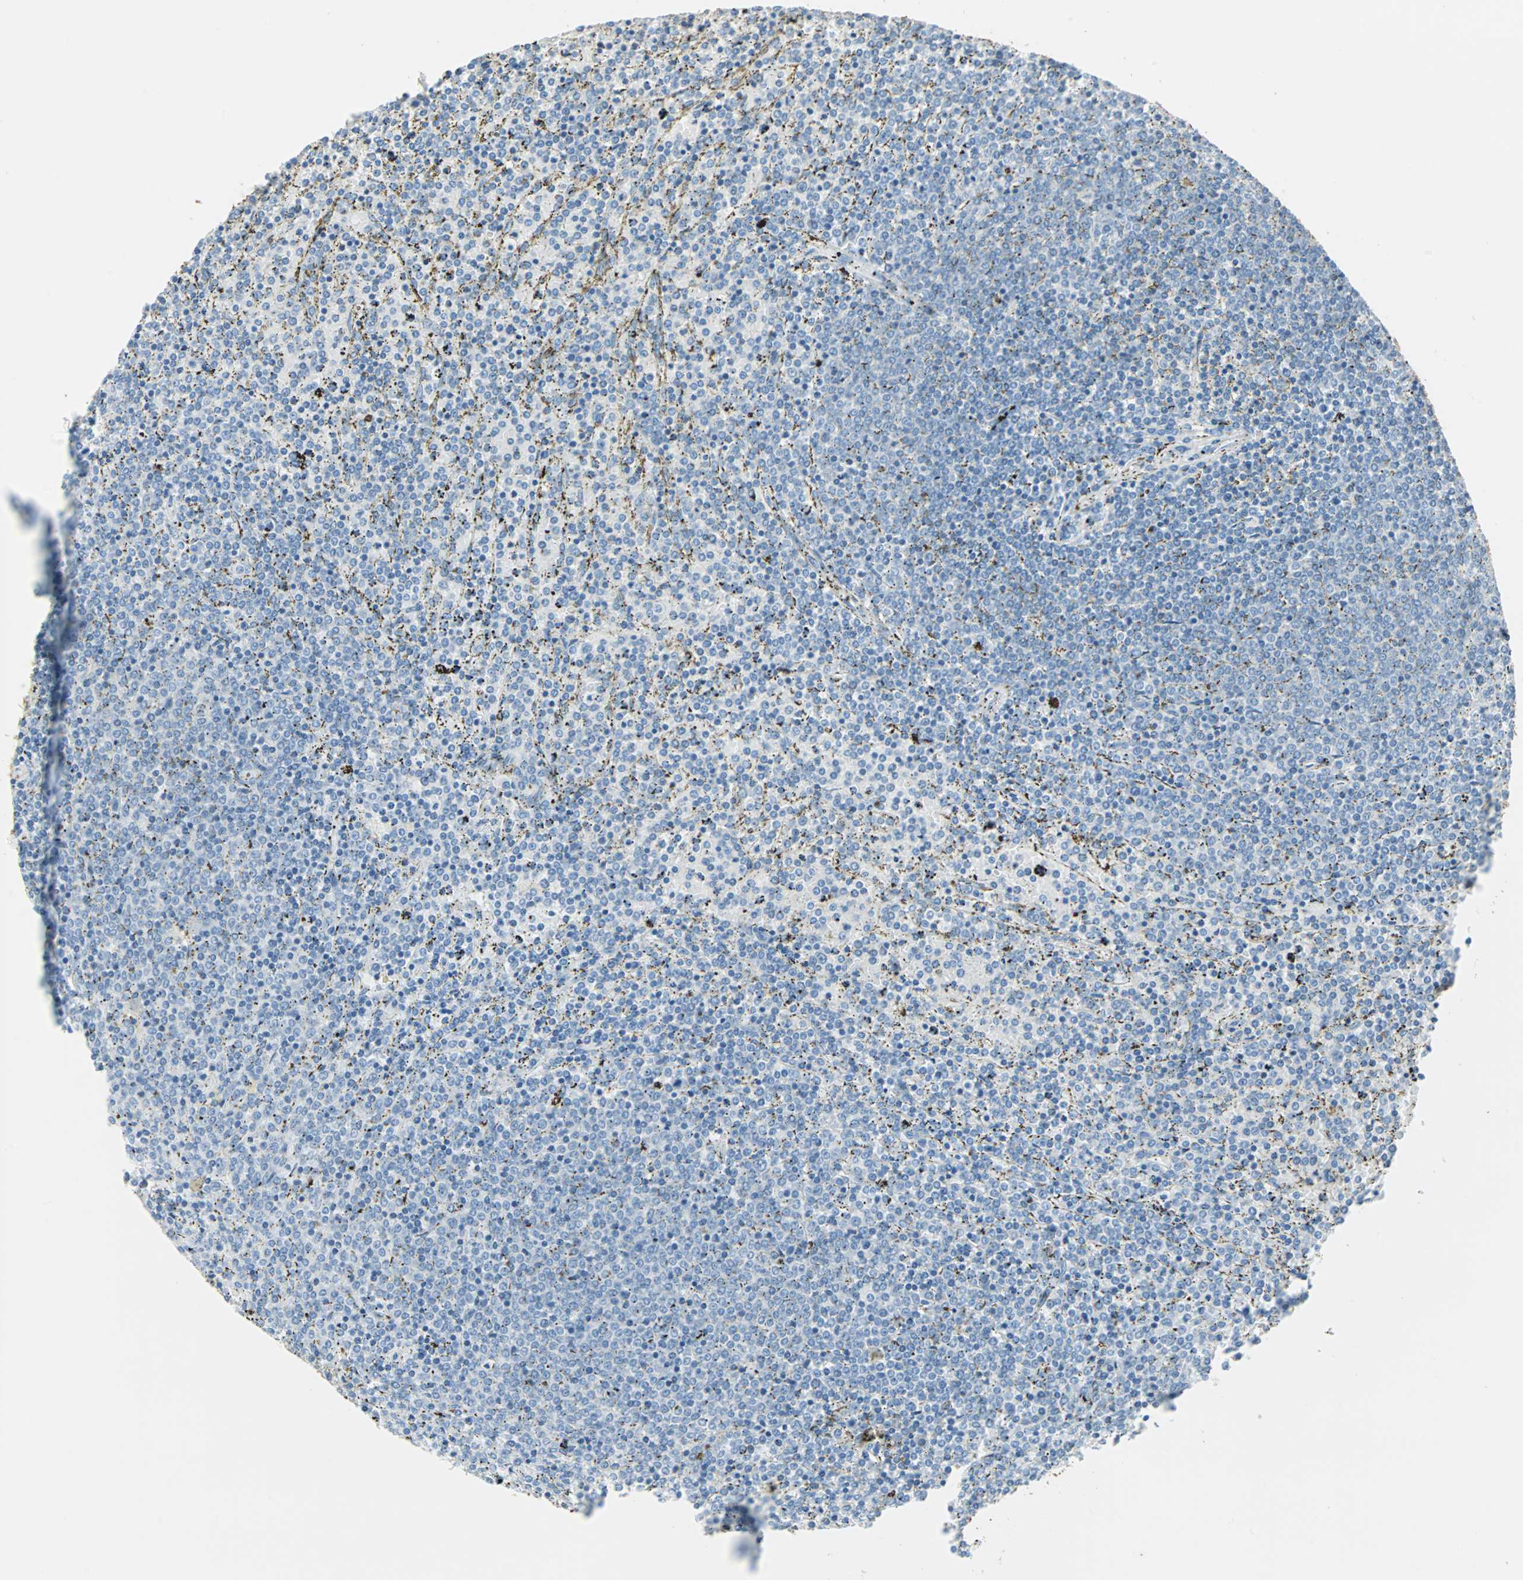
{"staining": {"intensity": "negative", "quantity": "none", "location": "none"}, "tissue": "lymphoma", "cell_type": "Tumor cells", "image_type": "cancer", "snomed": [{"axis": "morphology", "description": "Malignant lymphoma, non-Hodgkin's type, Low grade"}, {"axis": "topography", "description": "Spleen"}], "caption": "Image shows no protein positivity in tumor cells of lymphoma tissue.", "gene": "STX1A", "patient": {"sex": "female", "age": 77}}